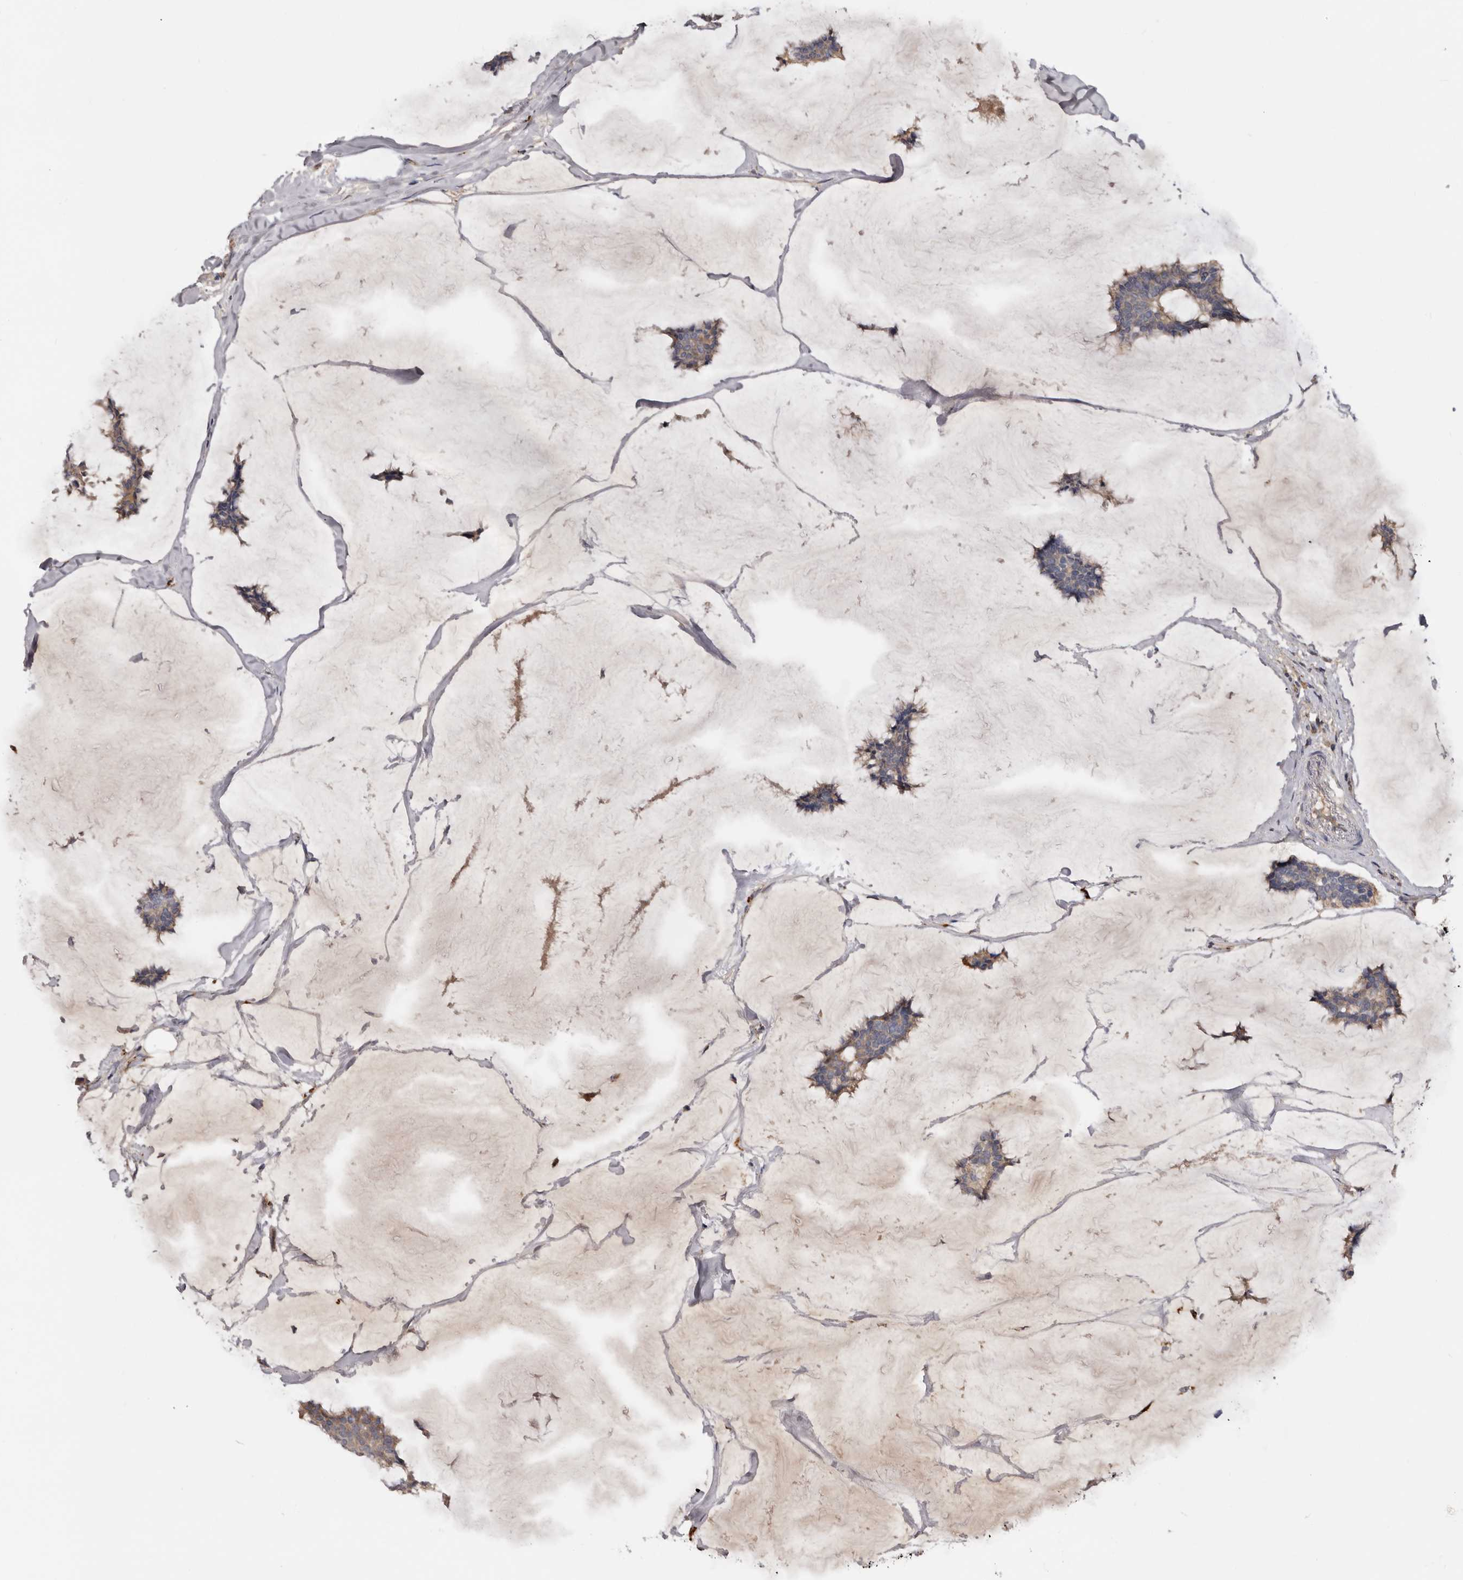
{"staining": {"intensity": "weak", "quantity": ">75%", "location": "cytoplasmic/membranous"}, "tissue": "breast cancer", "cell_type": "Tumor cells", "image_type": "cancer", "snomed": [{"axis": "morphology", "description": "Duct carcinoma"}, {"axis": "topography", "description": "Breast"}], "caption": "Weak cytoplasmic/membranous expression is seen in about >75% of tumor cells in invasive ductal carcinoma (breast).", "gene": "INKA2", "patient": {"sex": "female", "age": 93}}